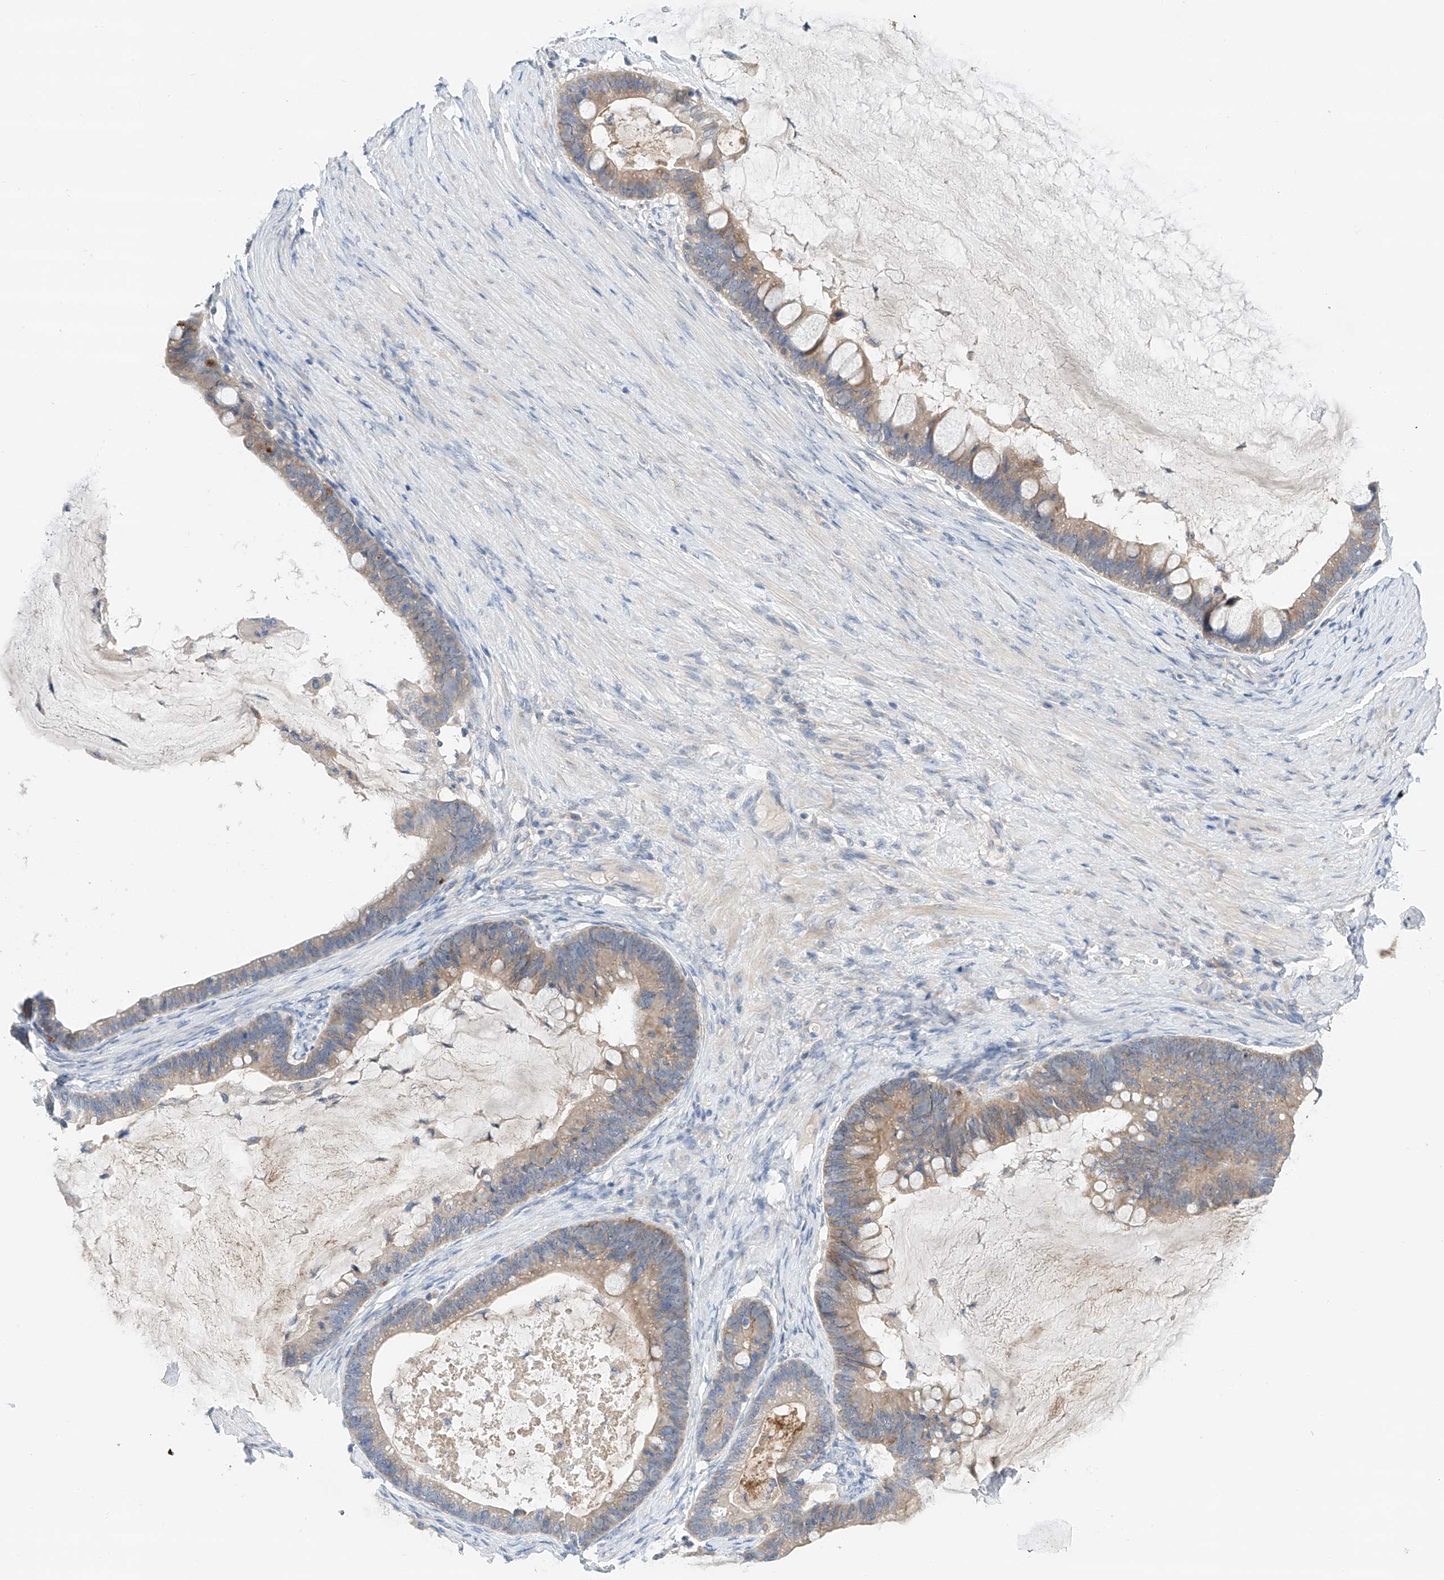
{"staining": {"intensity": "weak", "quantity": ">75%", "location": "cytoplasmic/membranous"}, "tissue": "ovarian cancer", "cell_type": "Tumor cells", "image_type": "cancer", "snomed": [{"axis": "morphology", "description": "Cystadenocarcinoma, mucinous, NOS"}, {"axis": "topography", "description": "Ovary"}], "caption": "Tumor cells show weak cytoplasmic/membranous staining in about >75% of cells in ovarian cancer (mucinous cystadenocarcinoma).", "gene": "GPC4", "patient": {"sex": "female", "age": 61}}